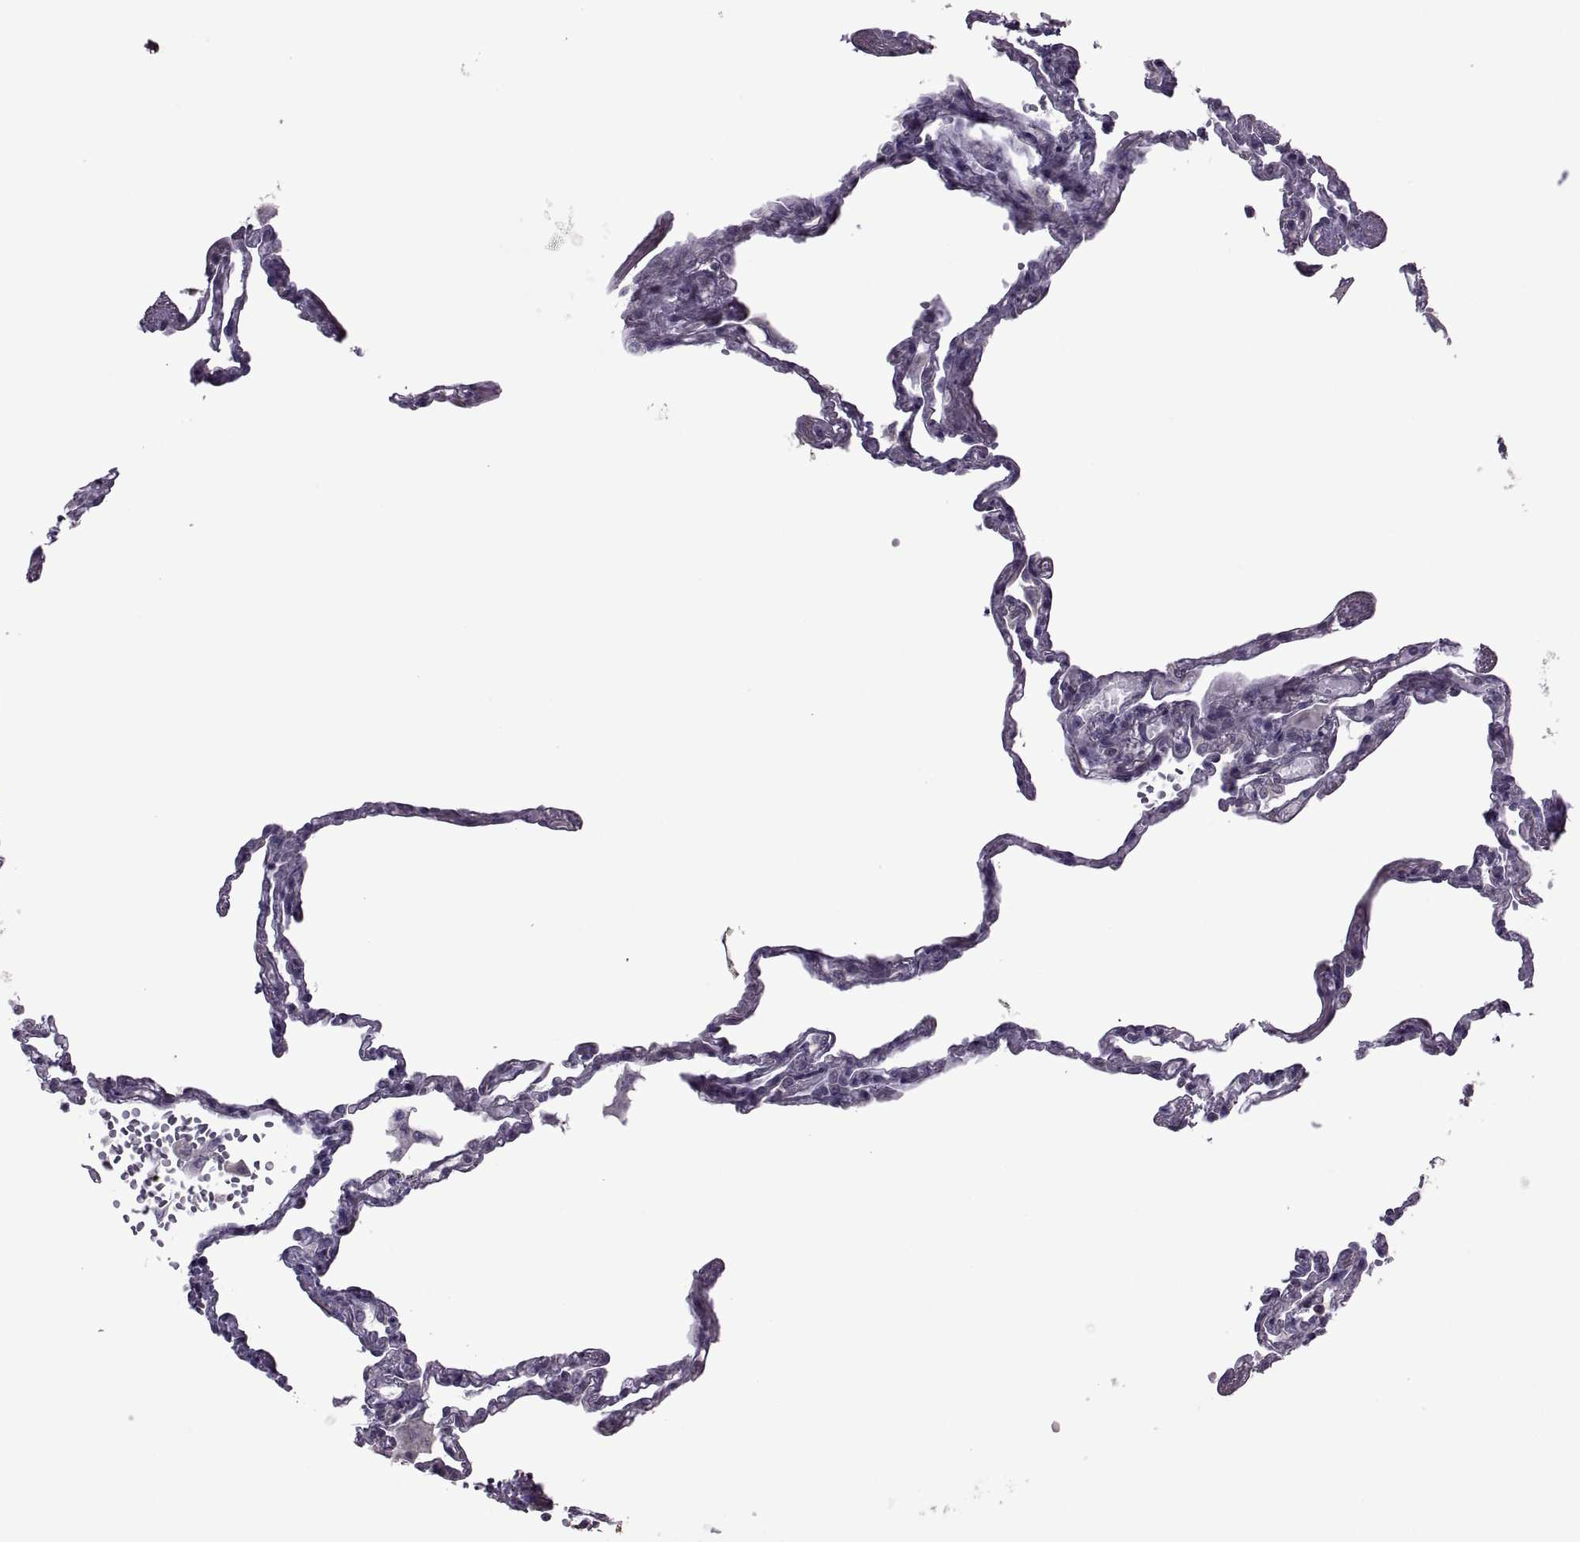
{"staining": {"intensity": "negative", "quantity": "none", "location": "none"}, "tissue": "lung", "cell_type": "Alveolar cells", "image_type": "normal", "snomed": [{"axis": "morphology", "description": "Normal tissue, NOS"}, {"axis": "topography", "description": "Lung"}], "caption": "Normal lung was stained to show a protein in brown. There is no significant staining in alveolar cells.", "gene": "PABPC1", "patient": {"sex": "male", "age": 78}}